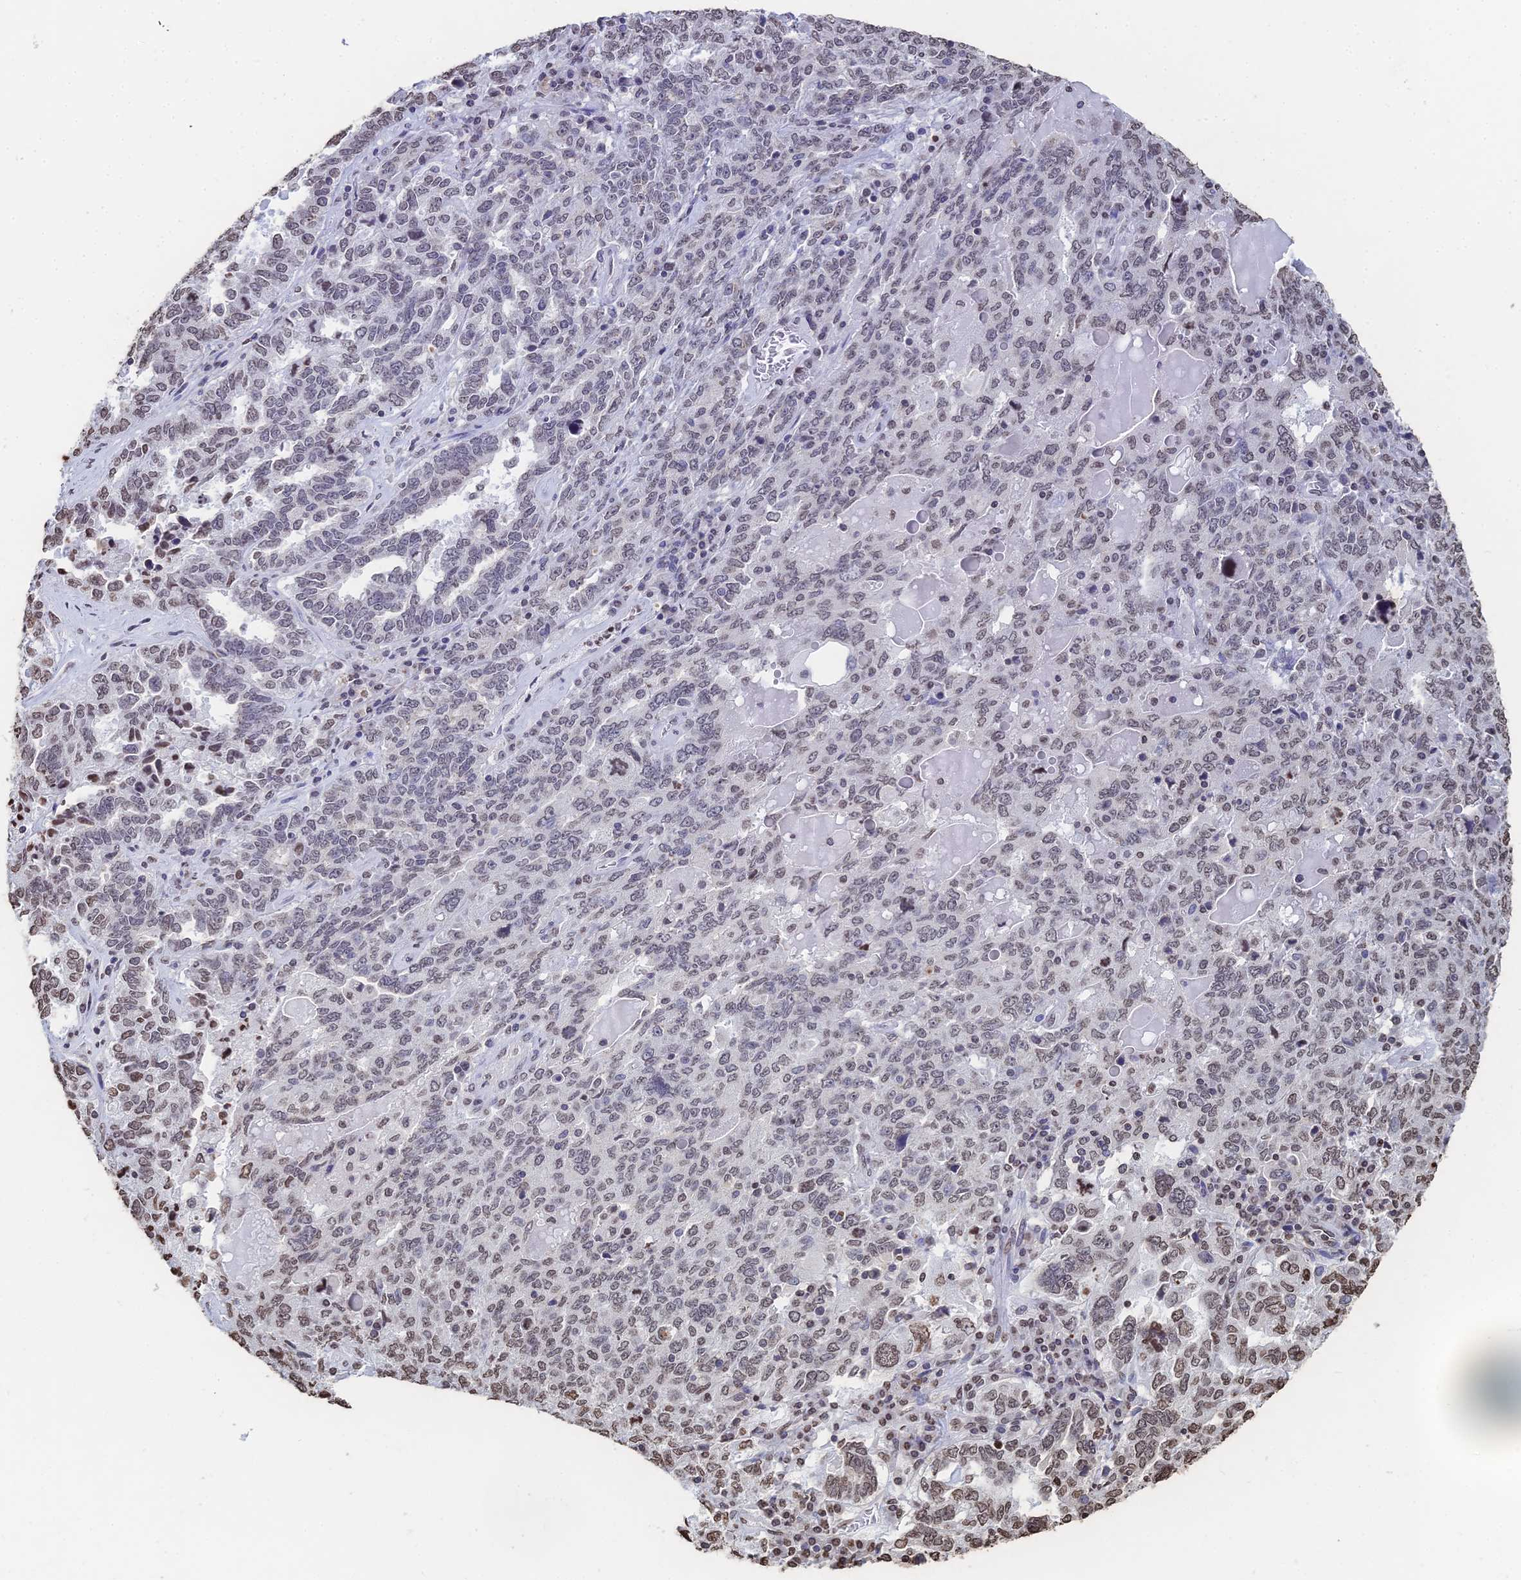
{"staining": {"intensity": "moderate", "quantity": "<25%", "location": "nuclear"}, "tissue": "ovarian cancer", "cell_type": "Tumor cells", "image_type": "cancer", "snomed": [{"axis": "morphology", "description": "Carcinoma, endometroid"}, {"axis": "topography", "description": "Ovary"}], "caption": "High-power microscopy captured an immunohistochemistry micrograph of endometroid carcinoma (ovarian), revealing moderate nuclear positivity in approximately <25% of tumor cells. (brown staining indicates protein expression, while blue staining denotes nuclei).", "gene": "GBP3", "patient": {"sex": "female", "age": 62}}